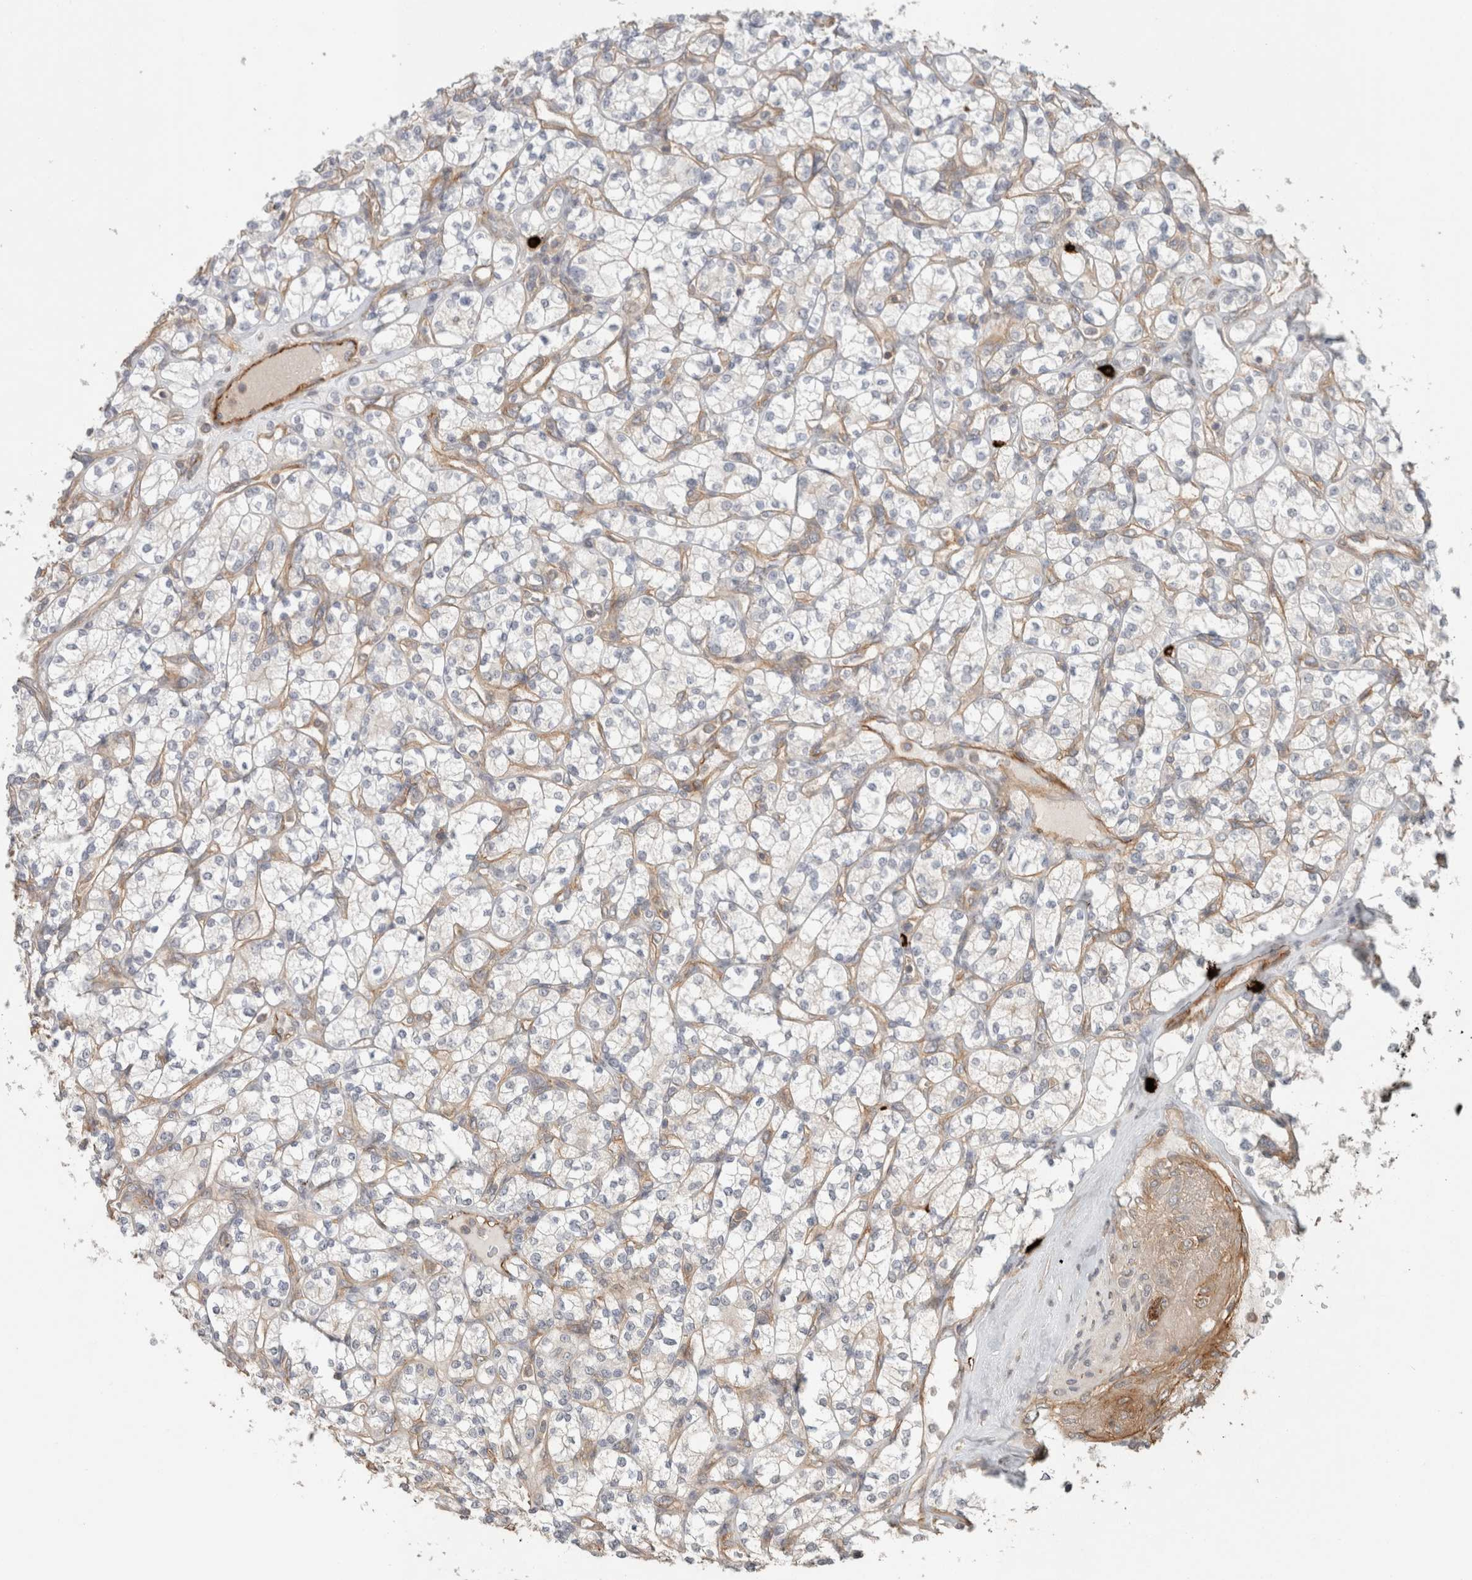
{"staining": {"intensity": "negative", "quantity": "none", "location": "none"}, "tissue": "renal cancer", "cell_type": "Tumor cells", "image_type": "cancer", "snomed": [{"axis": "morphology", "description": "Adenocarcinoma, NOS"}, {"axis": "topography", "description": "Kidney"}], "caption": "A histopathology image of human renal cancer is negative for staining in tumor cells.", "gene": "HSPG2", "patient": {"sex": "male", "age": 77}}